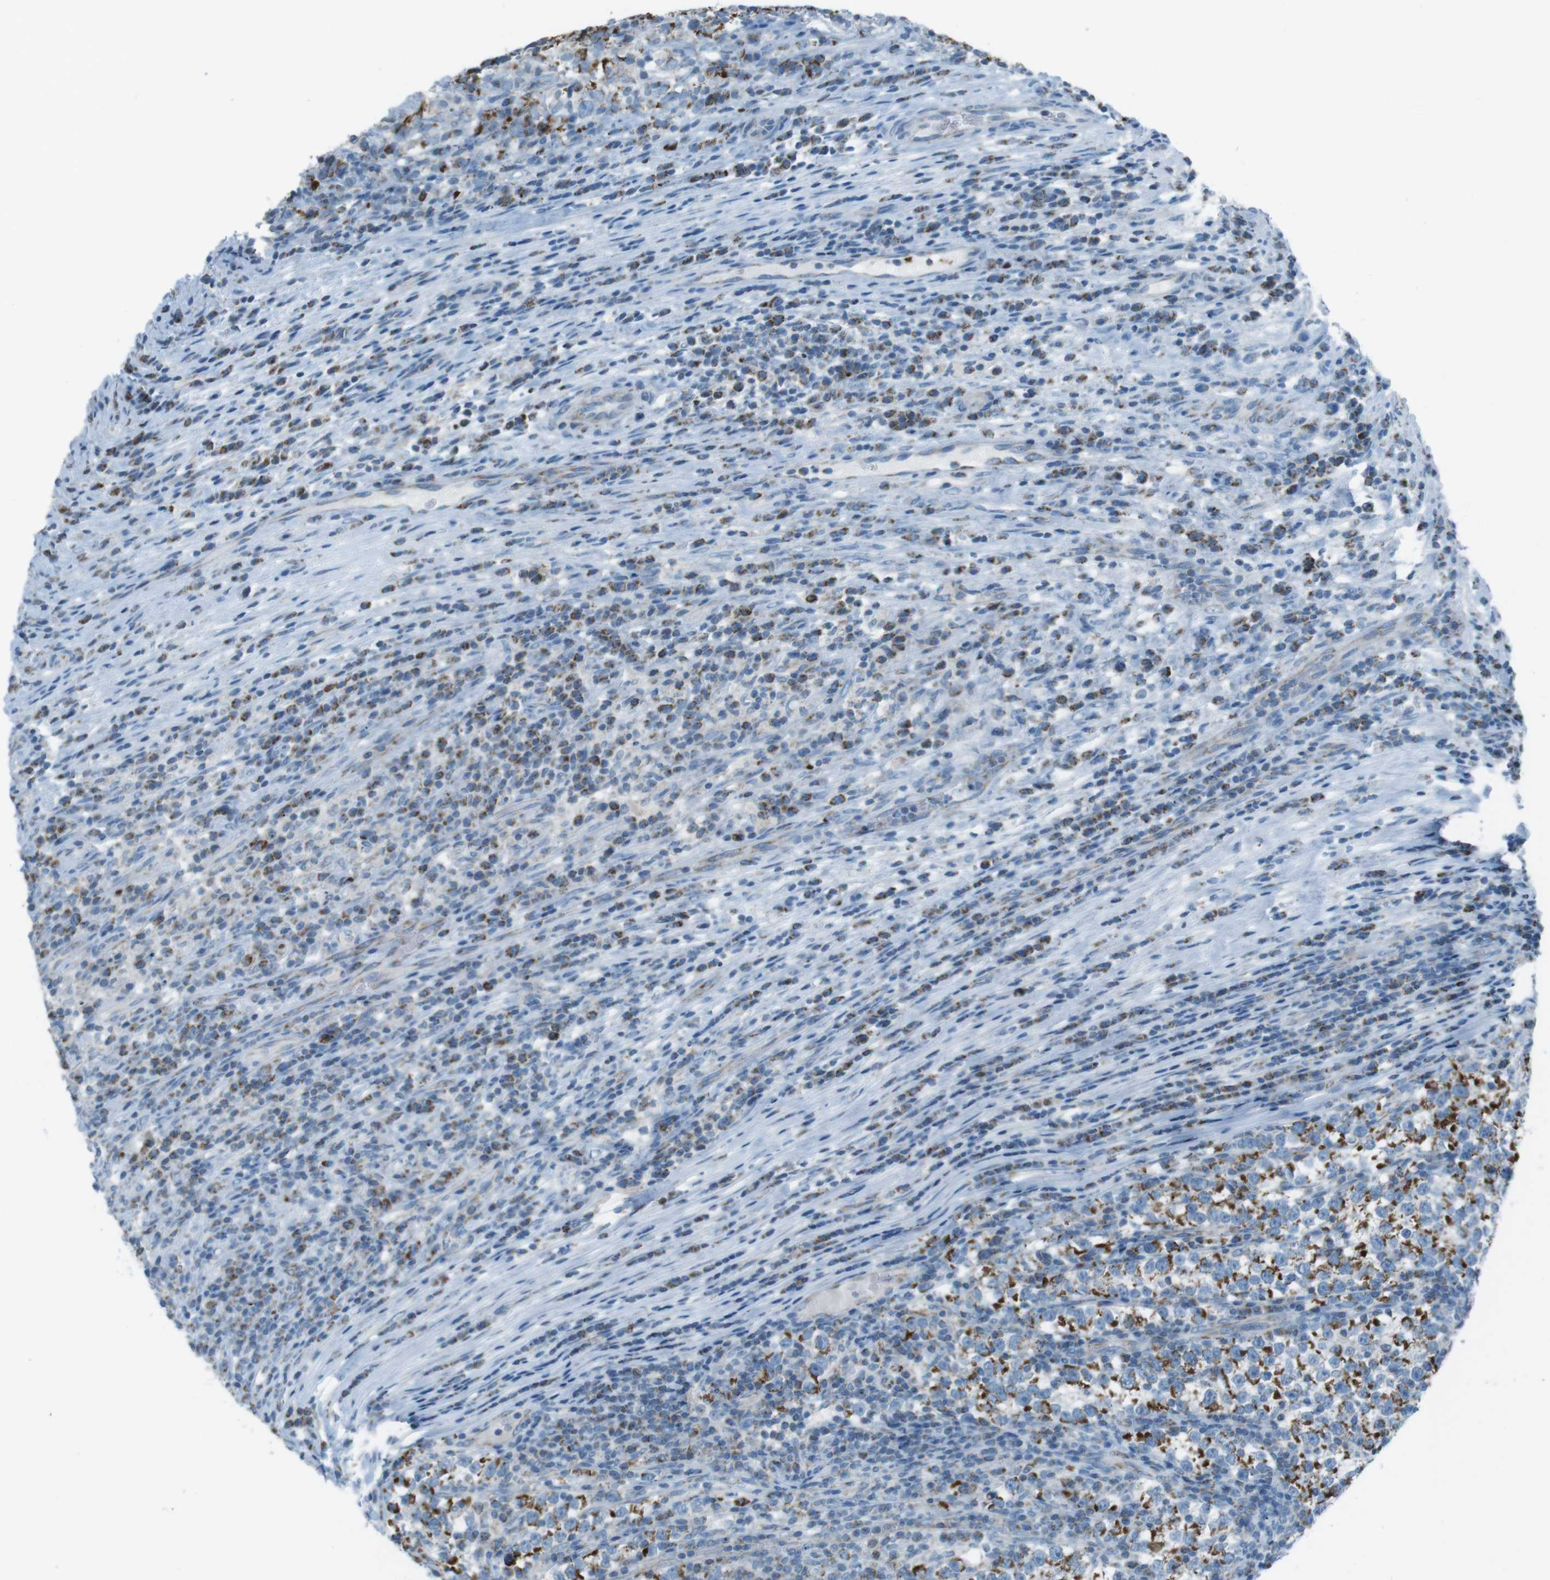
{"staining": {"intensity": "strong", "quantity": "25%-75%", "location": "cytoplasmic/membranous"}, "tissue": "testis cancer", "cell_type": "Tumor cells", "image_type": "cancer", "snomed": [{"axis": "morphology", "description": "Normal tissue, NOS"}, {"axis": "morphology", "description": "Seminoma, NOS"}, {"axis": "topography", "description": "Testis"}], "caption": "The photomicrograph displays a brown stain indicating the presence of a protein in the cytoplasmic/membranous of tumor cells in testis seminoma. Nuclei are stained in blue.", "gene": "DNAJA3", "patient": {"sex": "male", "age": 43}}